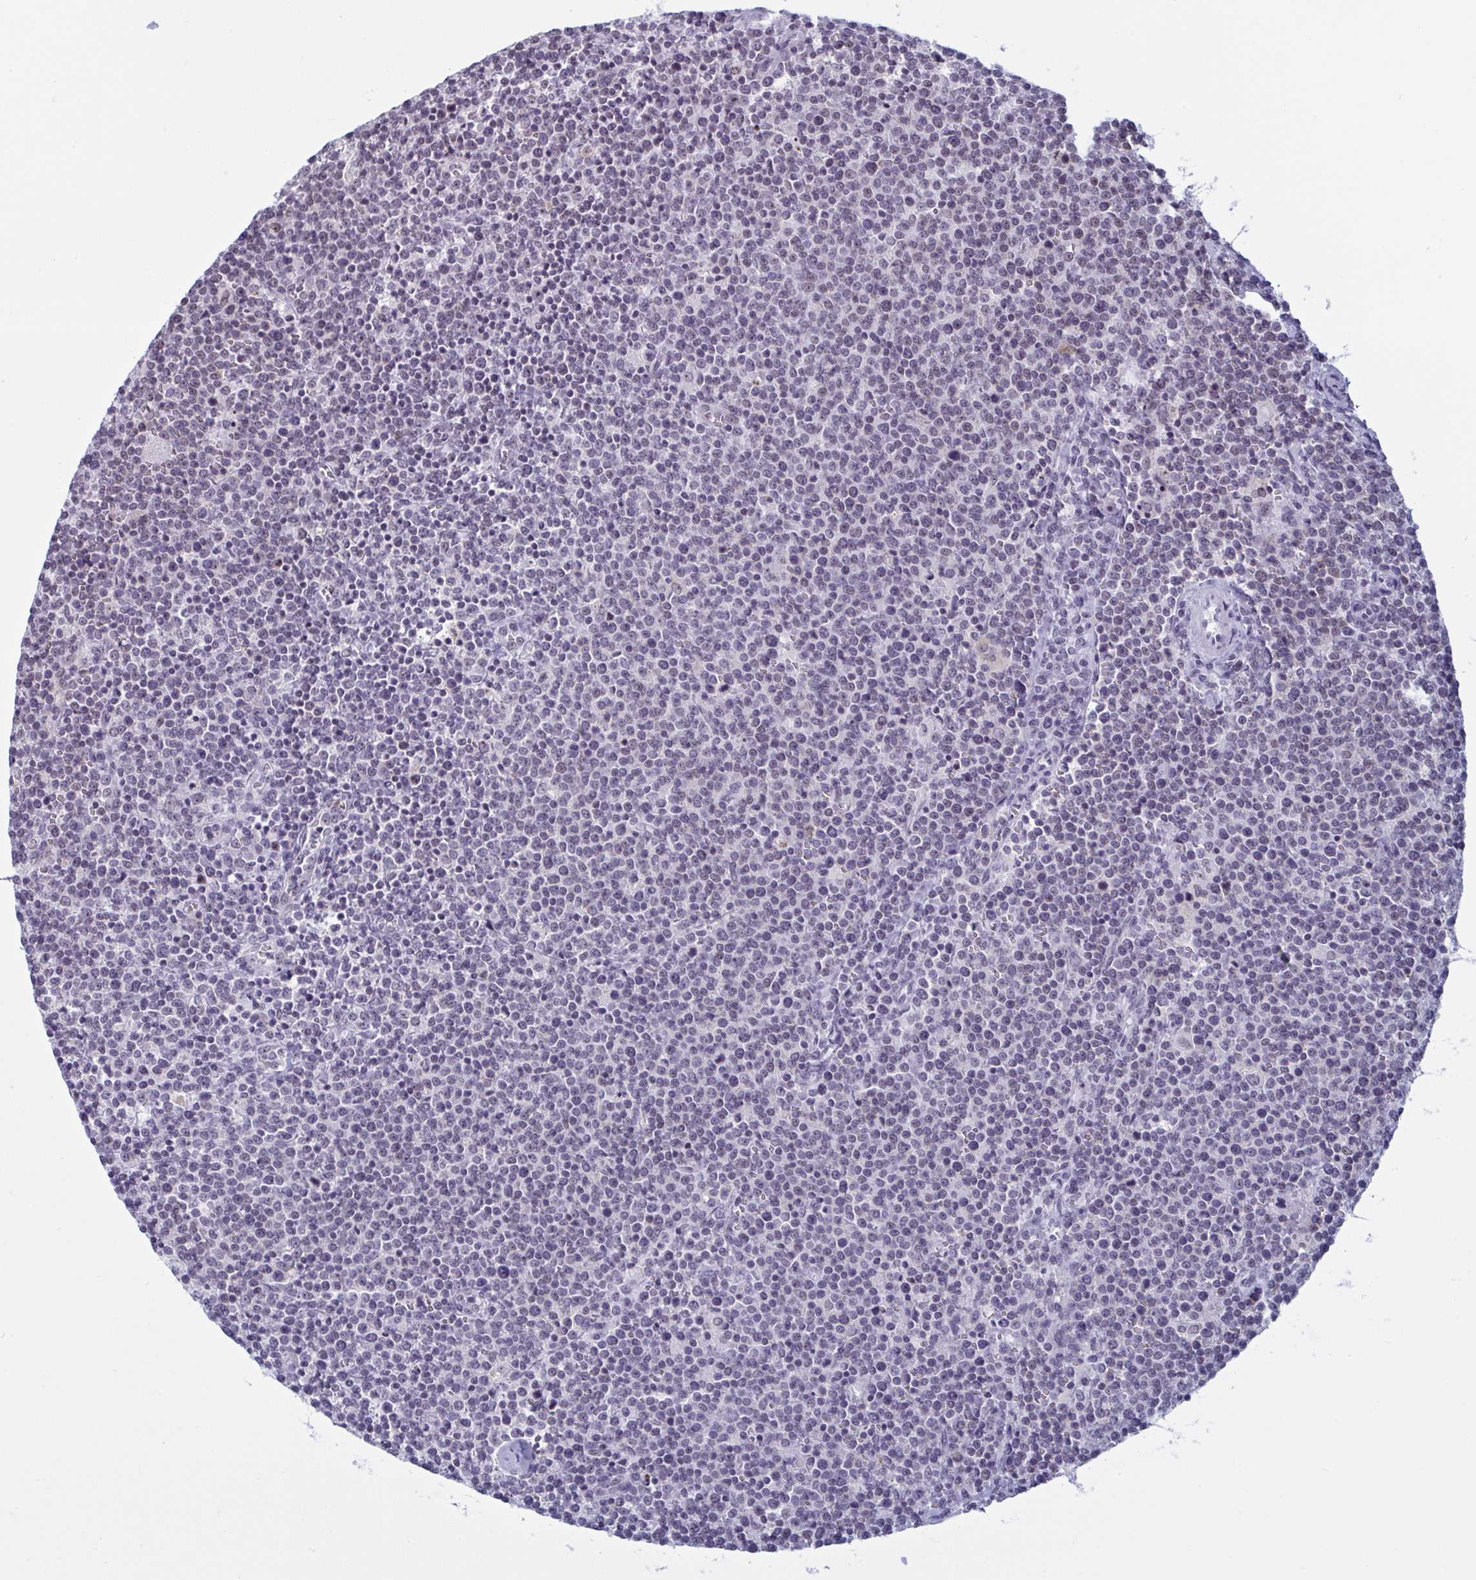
{"staining": {"intensity": "negative", "quantity": "none", "location": "none"}, "tissue": "lymphoma", "cell_type": "Tumor cells", "image_type": "cancer", "snomed": [{"axis": "morphology", "description": "Malignant lymphoma, non-Hodgkin's type, High grade"}, {"axis": "topography", "description": "Lymph node"}], "caption": "There is no significant expression in tumor cells of lymphoma. (Immunohistochemistry, brightfield microscopy, high magnification).", "gene": "TGM6", "patient": {"sex": "male", "age": 61}}